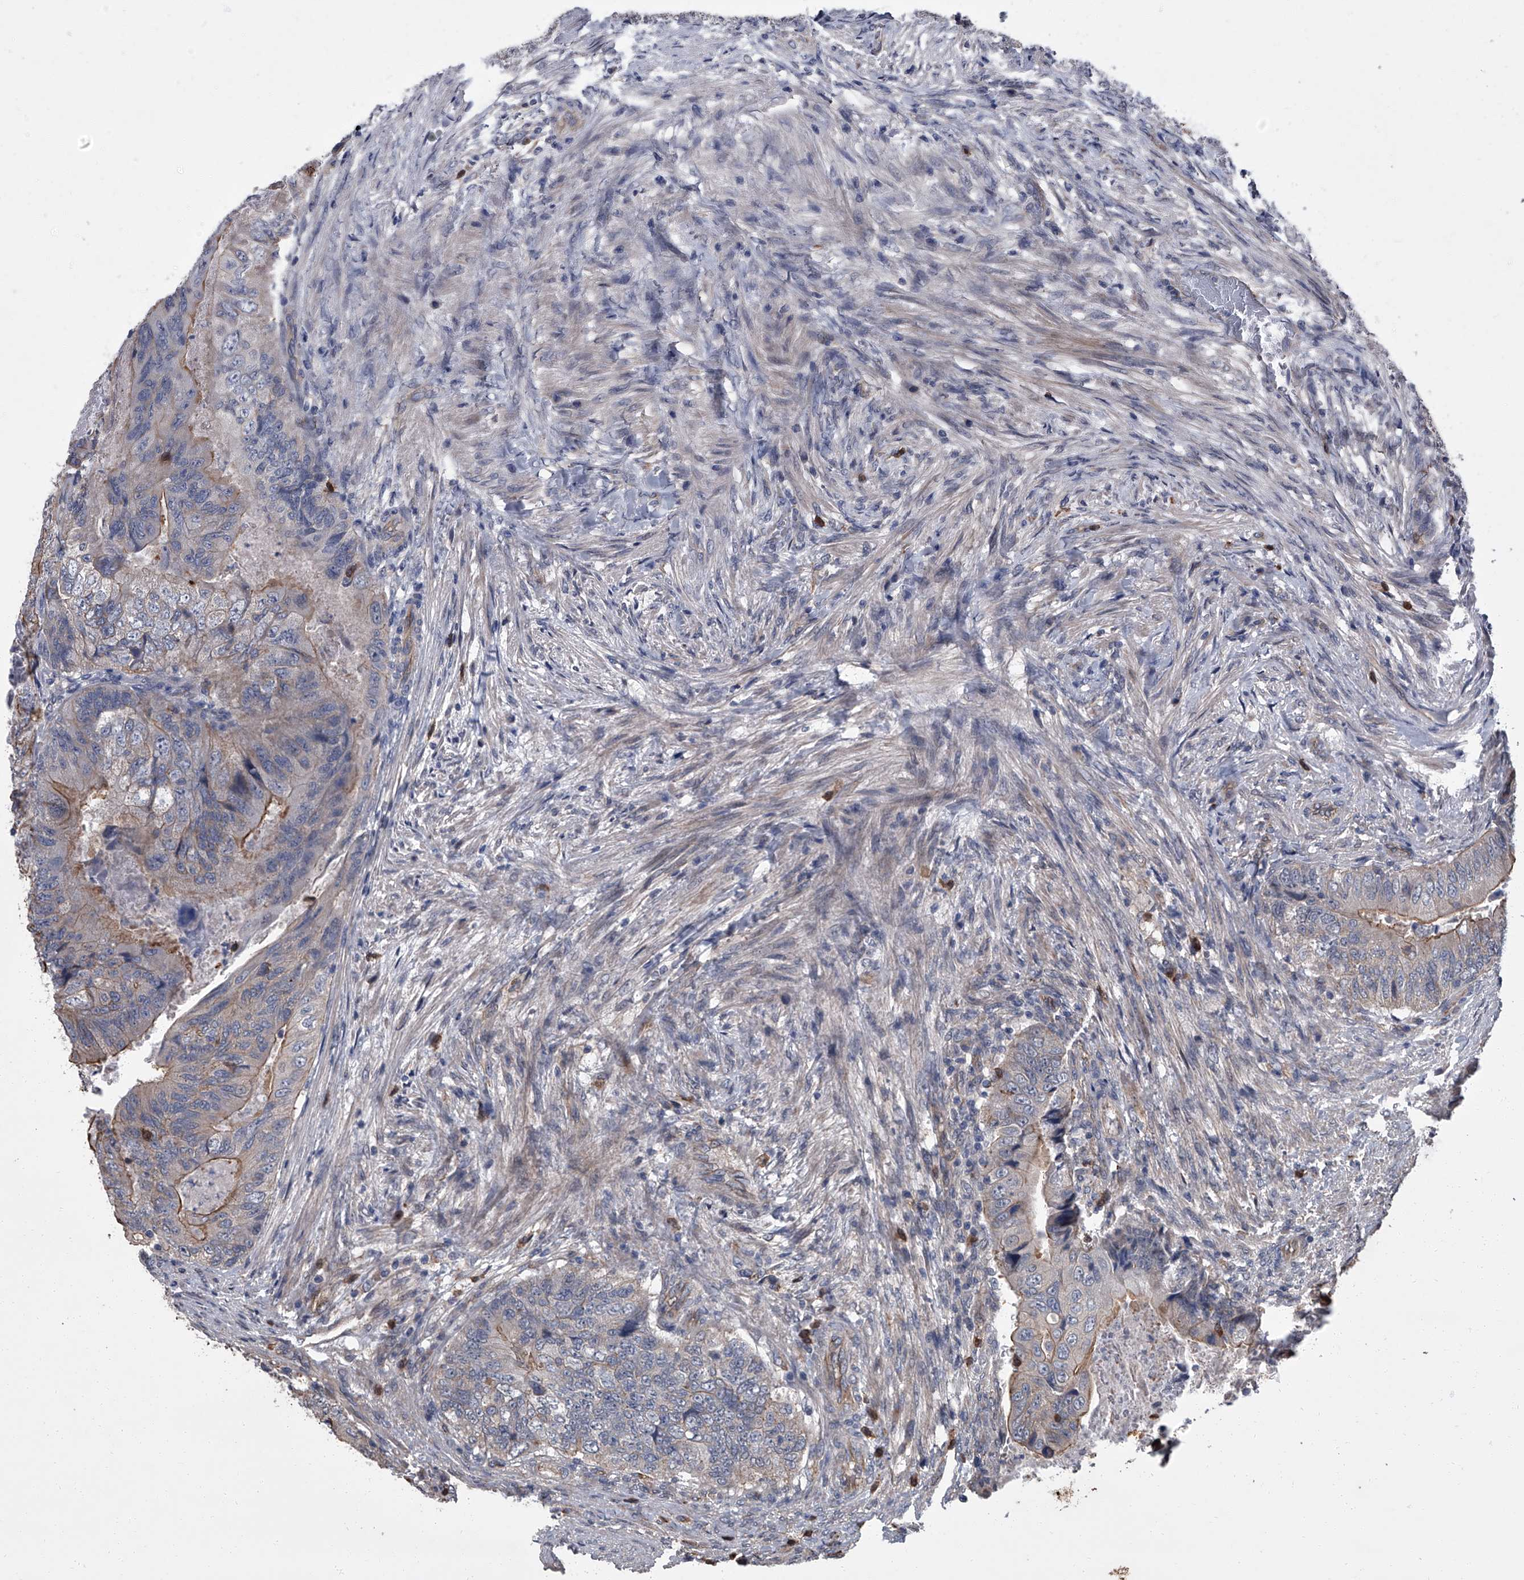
{"staining": {"intensity": "moderate", "quantity": "25%-75%", "location": "cytoplasmic/membranous"}, "tissue": "colorectal cancer", "cell_type": "Tumor cells", "image_type": "cancer", "snomed": [{"axis": "morphology", "description": "Adenocarcinoma, NOS"}, {"axis": "topography", "description": "Rectum"}], "caption": "A histopathology image of colorectal adenocarcinoma stained for a protein shows moderate cytoplasmic/membranous brown staining in tumor cells.", "gene": "SIRT4", "patient": {"sex": "male", "age": 63}}